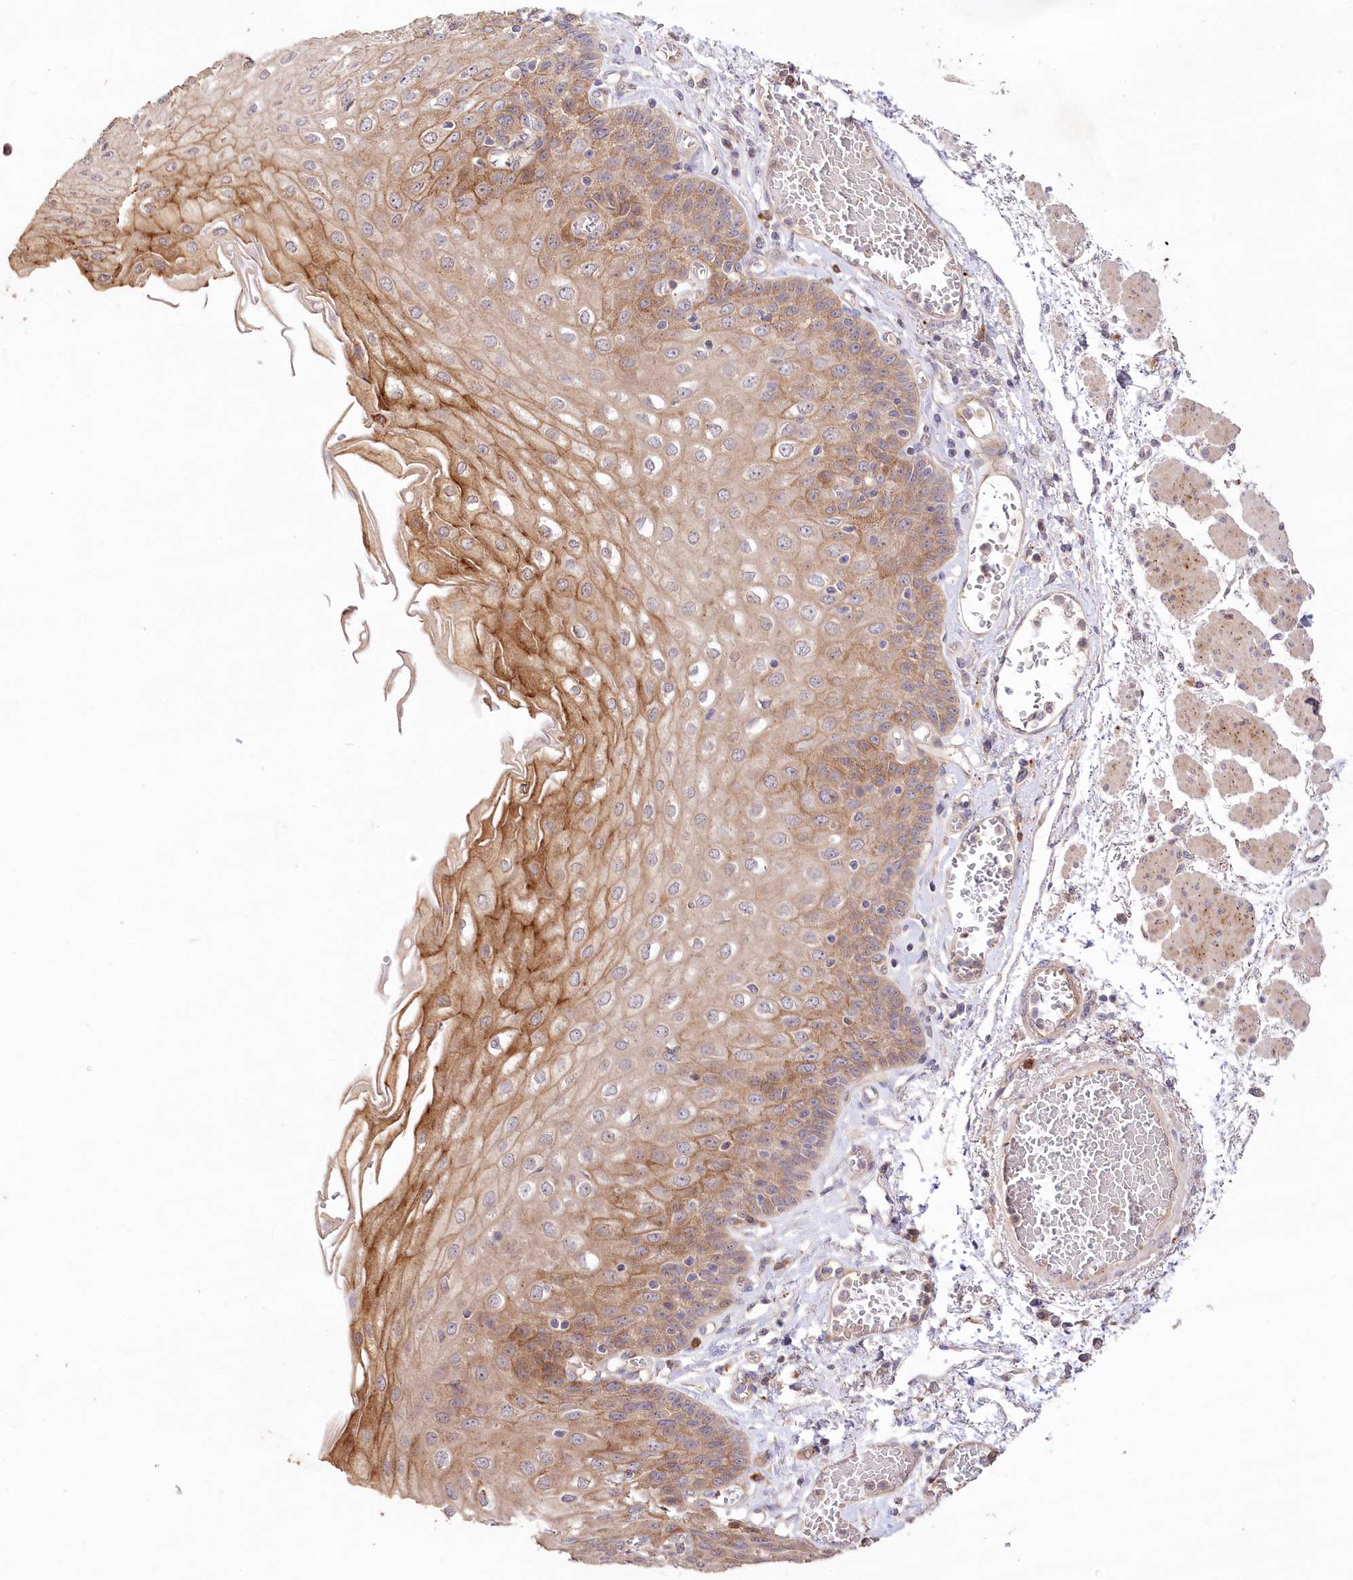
{"staining": {"intensity": "moderate", "quantity": "25%-75%", "location": "cytoplasmic/membranous"}, "tissue": "esophagus", "cell_type": "Squamous epithelial cells", "image_type": "normal", "snomed": [{"axis": "morphology", "description": "Normal tissue, NOS"}, {"axis": "topography", "description": "Esophagus"}], "caption": "Brown immunohistochemical staining in unremarkable human esophagus exhibits moderate cytoplasmic/membranous positivity in about 25%-75% of squamous epithelial cells. (DAB IHC with brightfield microscopy, high magnification).", "gene": "IRAK1BP1", "patient": {"sex": "male", "age": 81}}